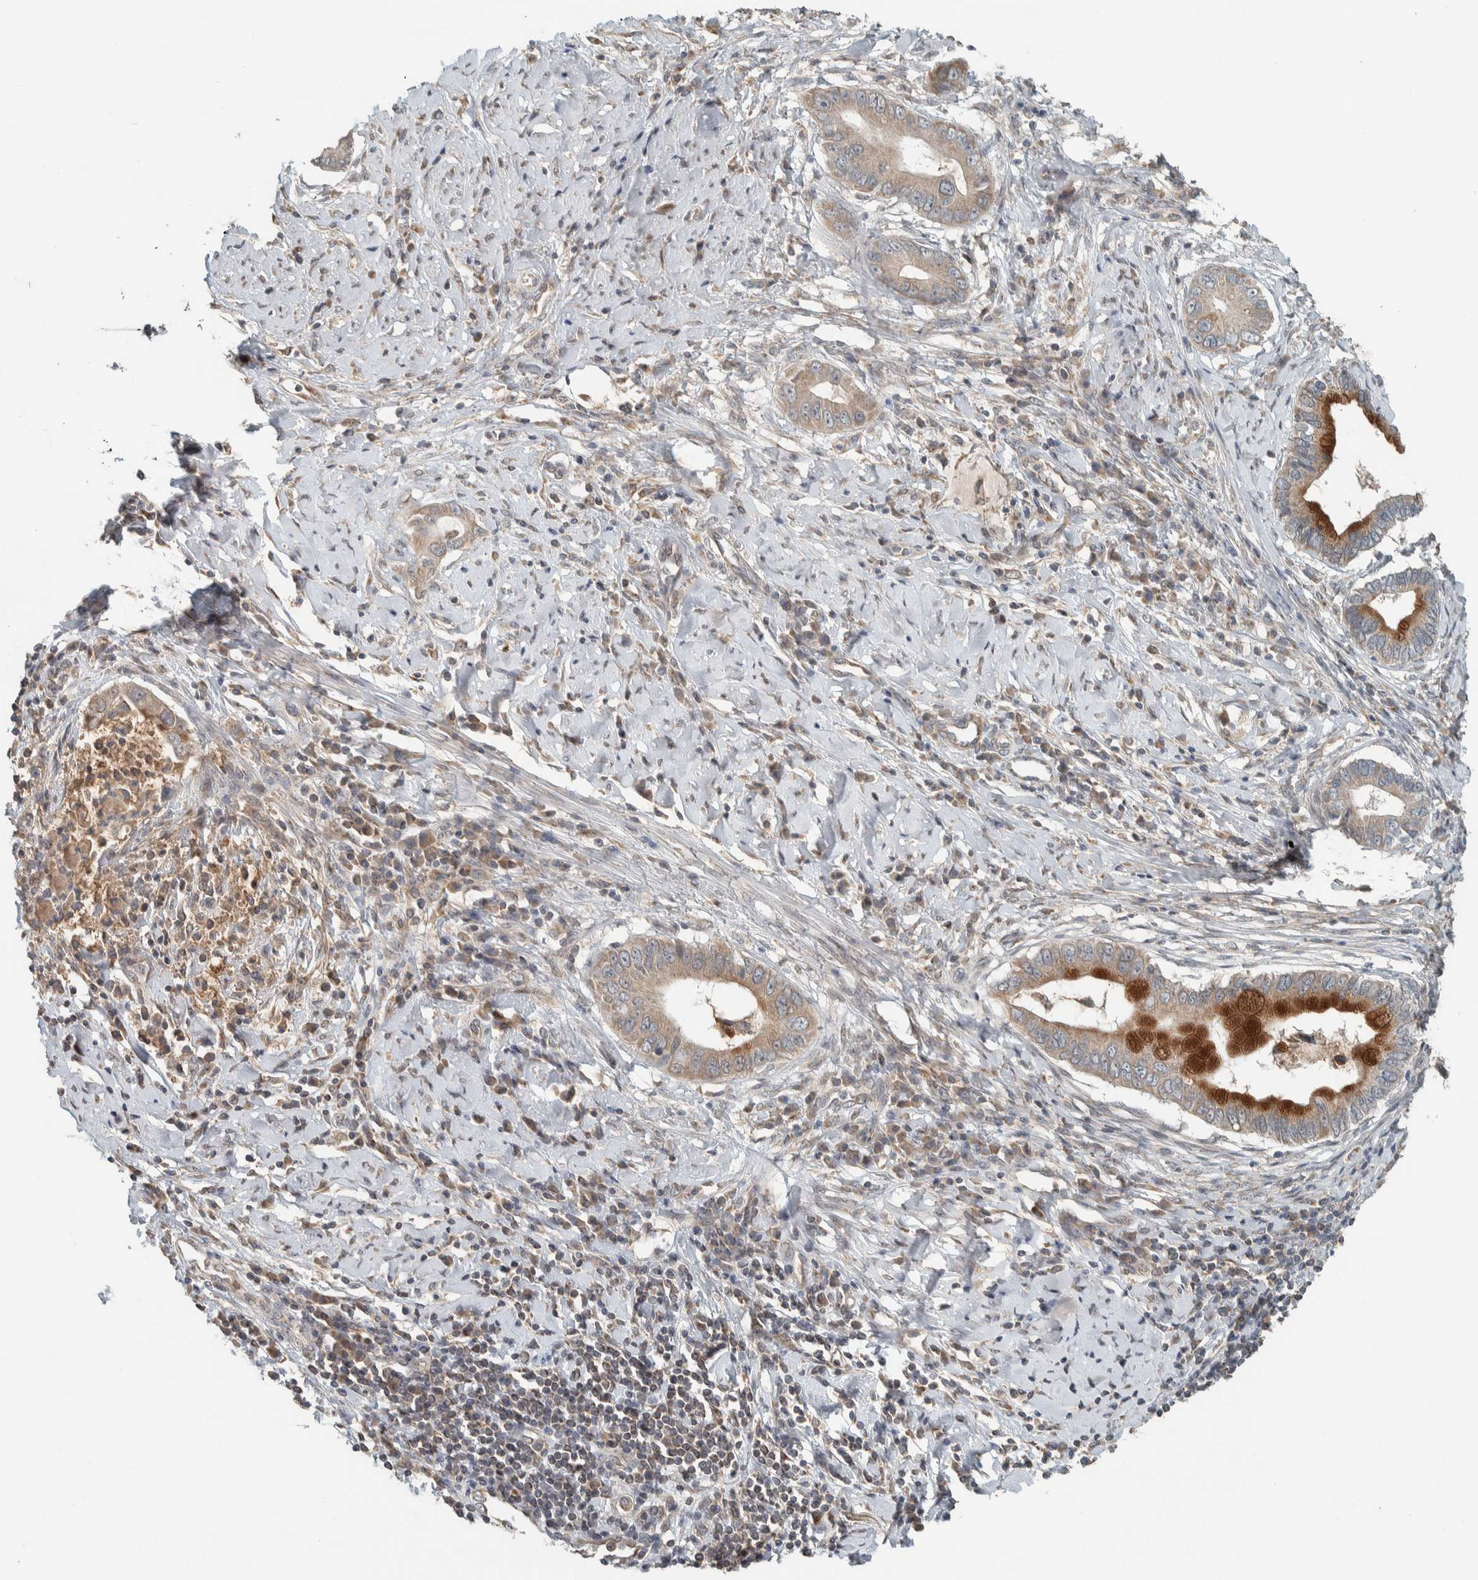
{"staining": {"intensity": "moderate", "quantity": ">75%", "location": "cytoplasmic/membranous"}, "tissue": "cervical cancer", "cell_type": "Tumor cells", "image_type": "cancer", "snomed": [{"axis": "morphology", "description": "Adenocarcinoma, NOS"}, {"axis": "topography", "description": "Cervix"}], "caption": "A high-resolution image shows IHC staining of cervical cancer, which shows moderate cytoplasmic/membranous staining in about >75% of tumor cells. Immunohistochemistry (ihc) stains the protein of interest in brown and the nuclei are stained blue.", "gene": "NBR1", "patient": {"sex": "female", "age": 44}}